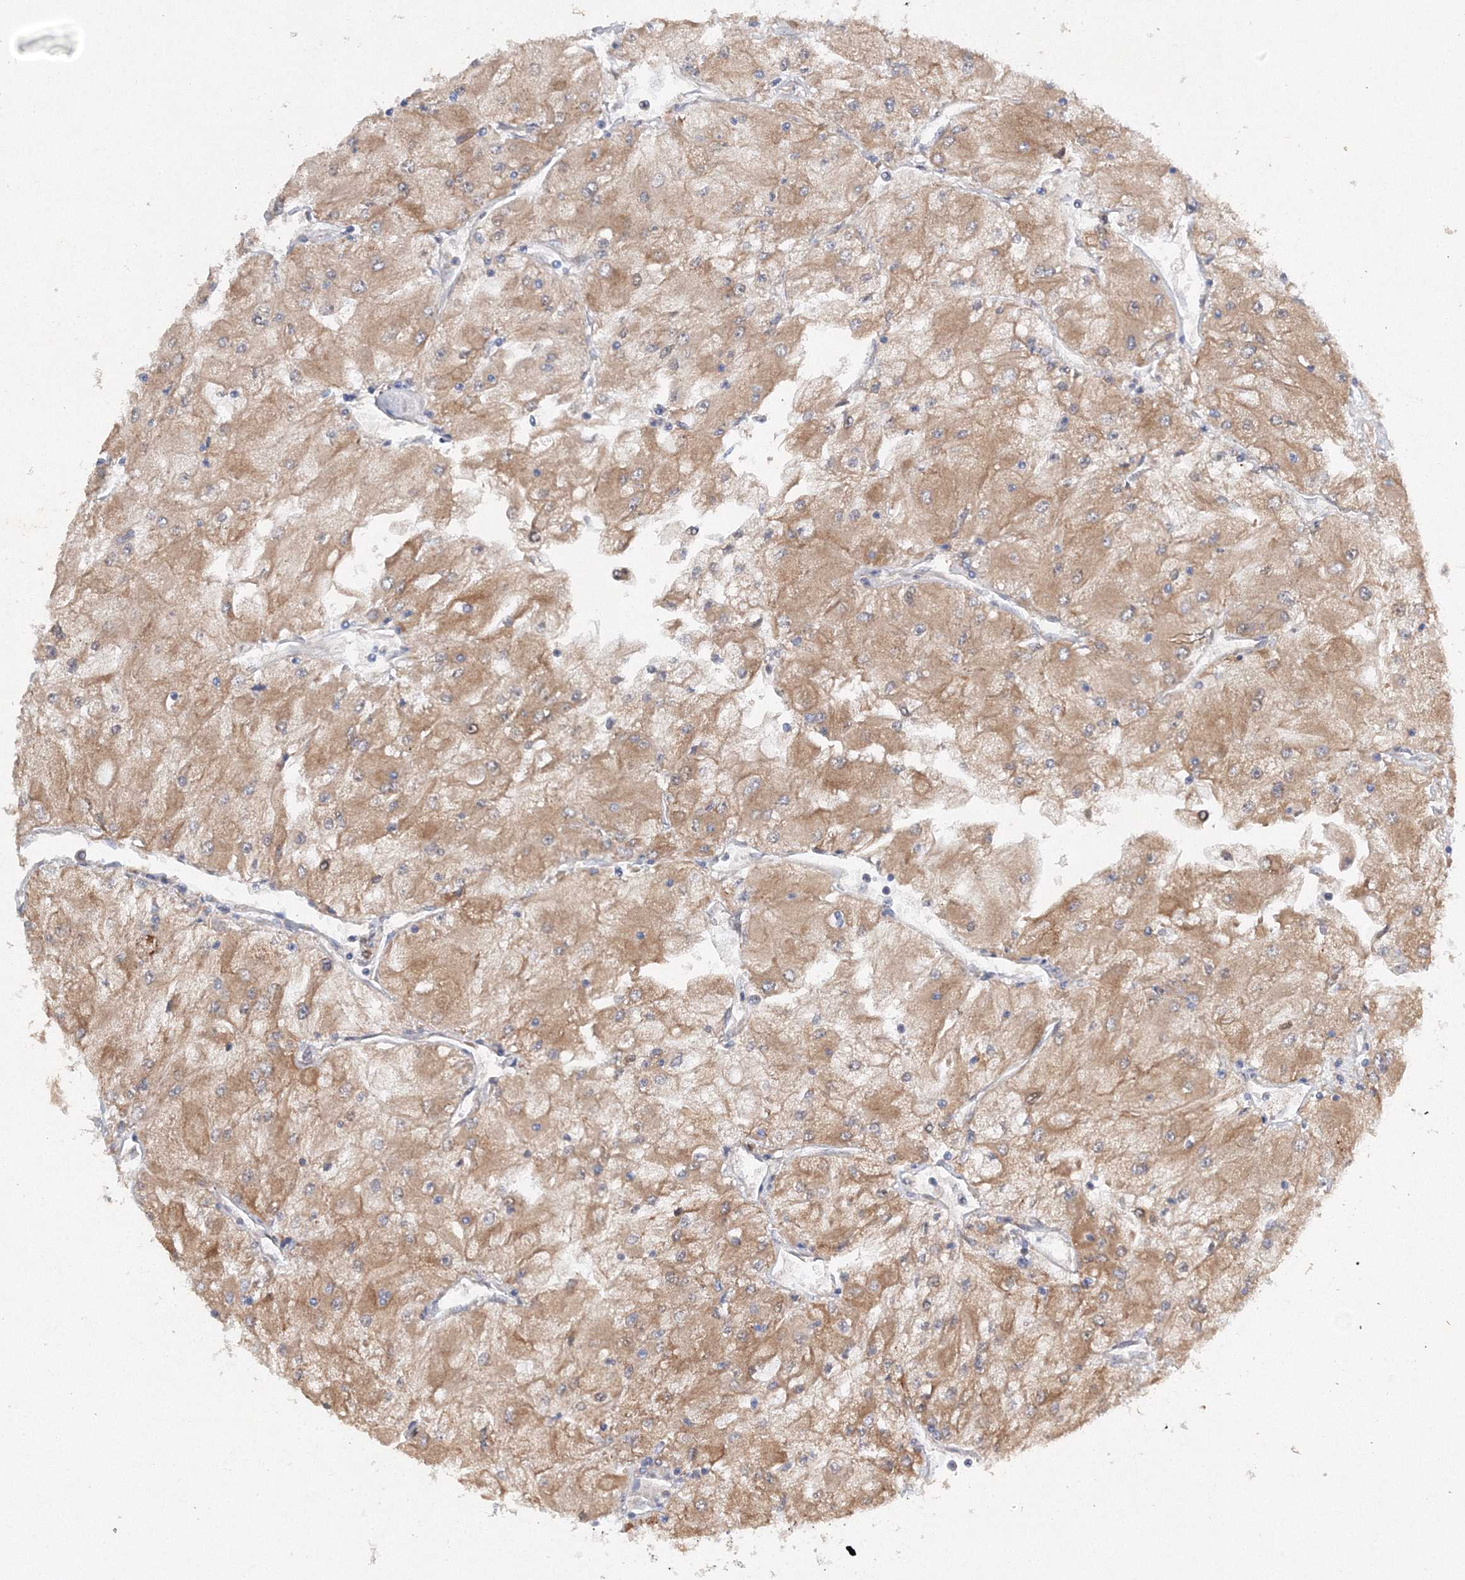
{"staining": {"intensity": "moderate", "quantity": ">75%", "location": "cytoplasmic/membranous"}, "tissue": "renal cancer", "cell_type": "Tumor cells", "image_type": "cancer", "snomed": [{"axis": "morphology", "description": "Adenocarcinoma, NOS"}, {"axis": "topography", "description": "Kidney"}], "caption": "Immunohistochemistry micrograph of human adenocarcinoma (renal) stained for a protein (brown), which shows medium levels of moderate cytoplasmic/membranous expression in approximately >75% of tumor cells.", "gene": "SLC36A1", "patient": {"sex": "male", "age": 80}}